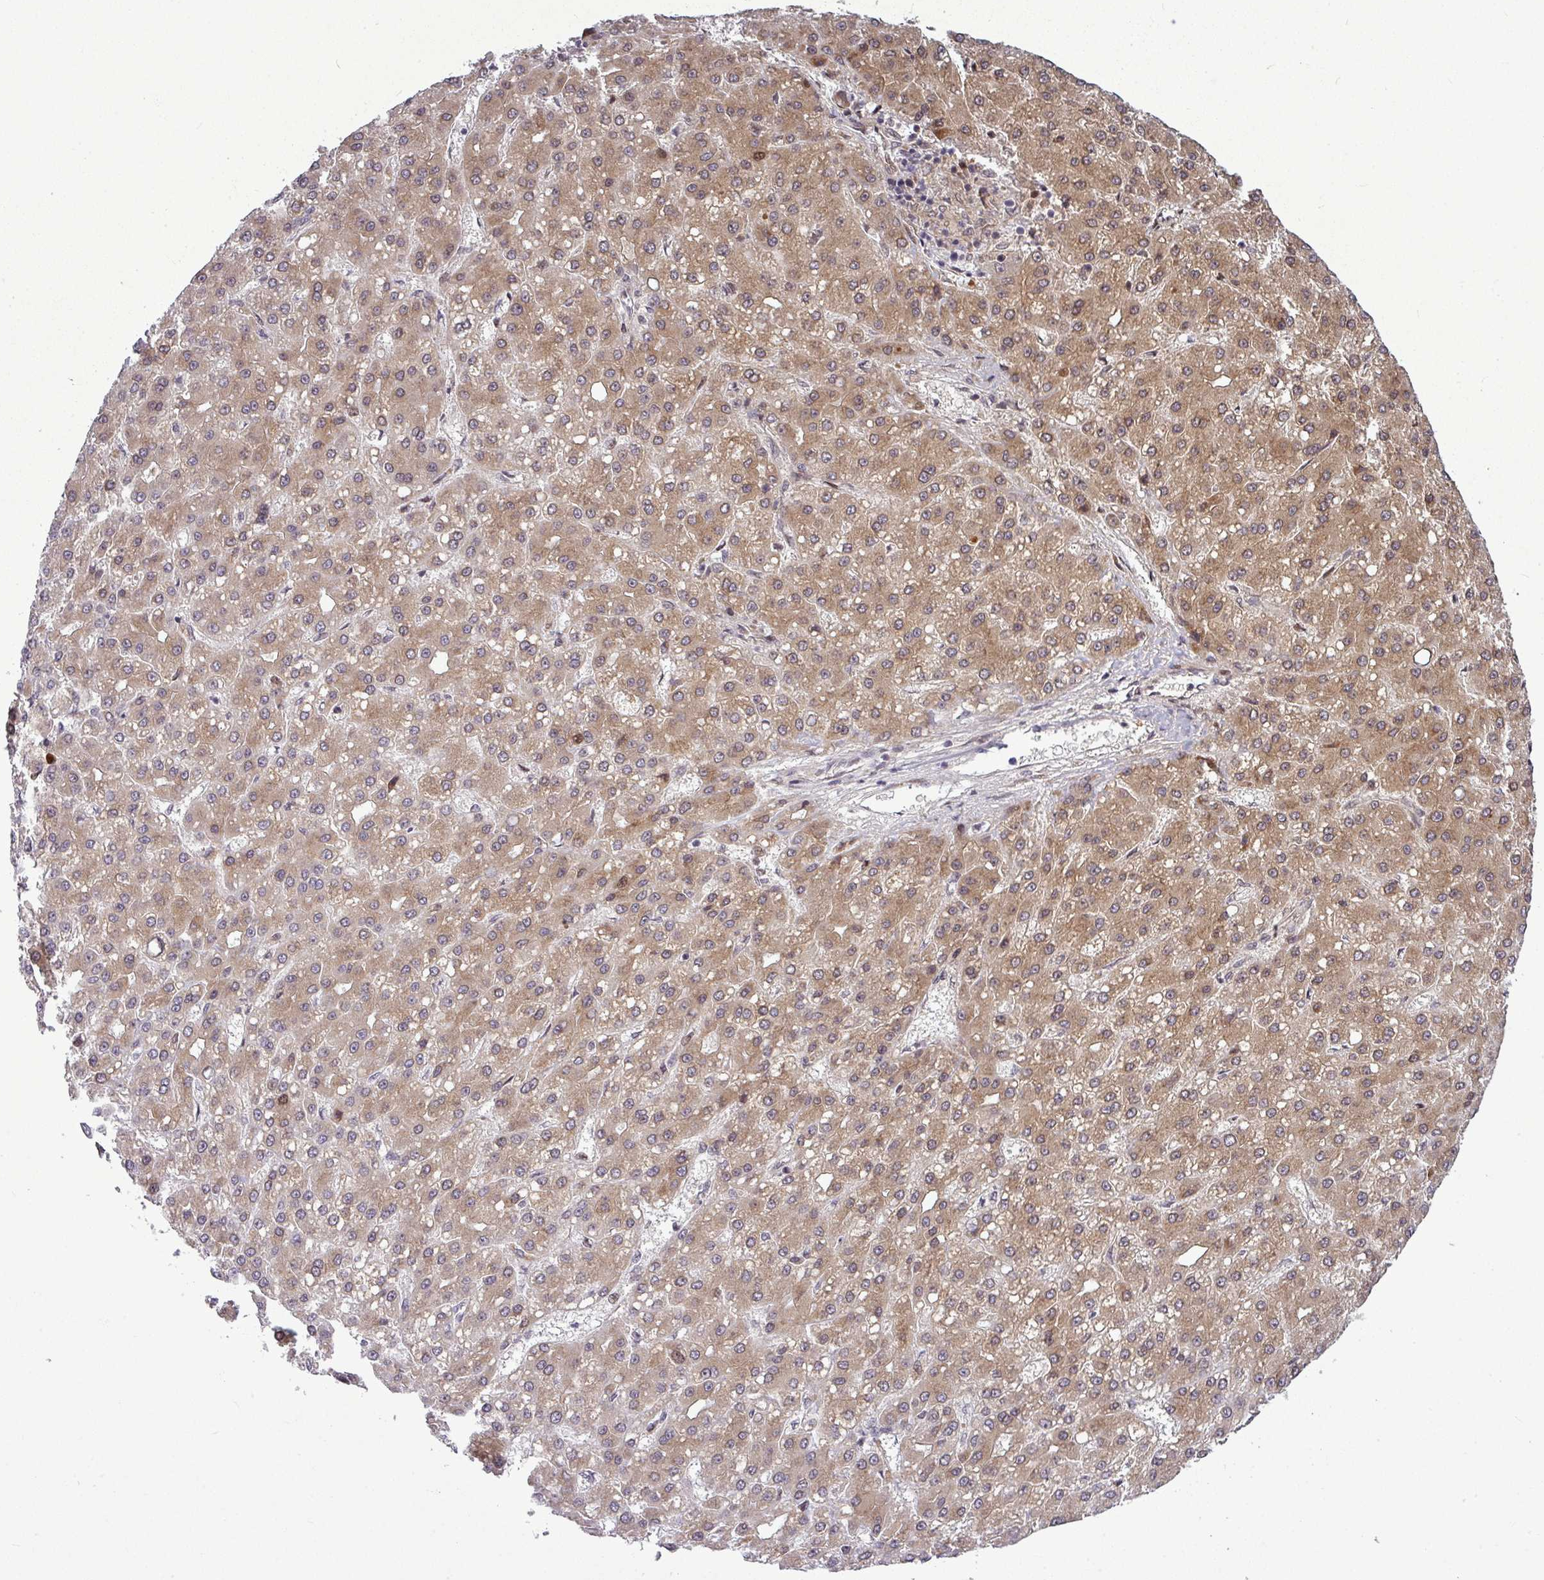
{"staining": {"intensity": "moderate", "quantity": "25%-75%", "location": "cytoplasmic/membranous"}, "tissue": "liver cancer", "cell_type": "Tumor cells", "image_type": "cancer", "snomed": [{"axis": "morphology", "description": "Carcinoma, Hepatocellular, NOS"}, {"axis": "topography", "description": "Liver"}], "caption": "Human liver cancer stained with a brown dye demonstrates moderate cytoplasmic/membranous positive positivity in about 25%-75% of tumor cells.", "gene": "SLC66A2", "patient": {"sex": "male", "age": 67}}